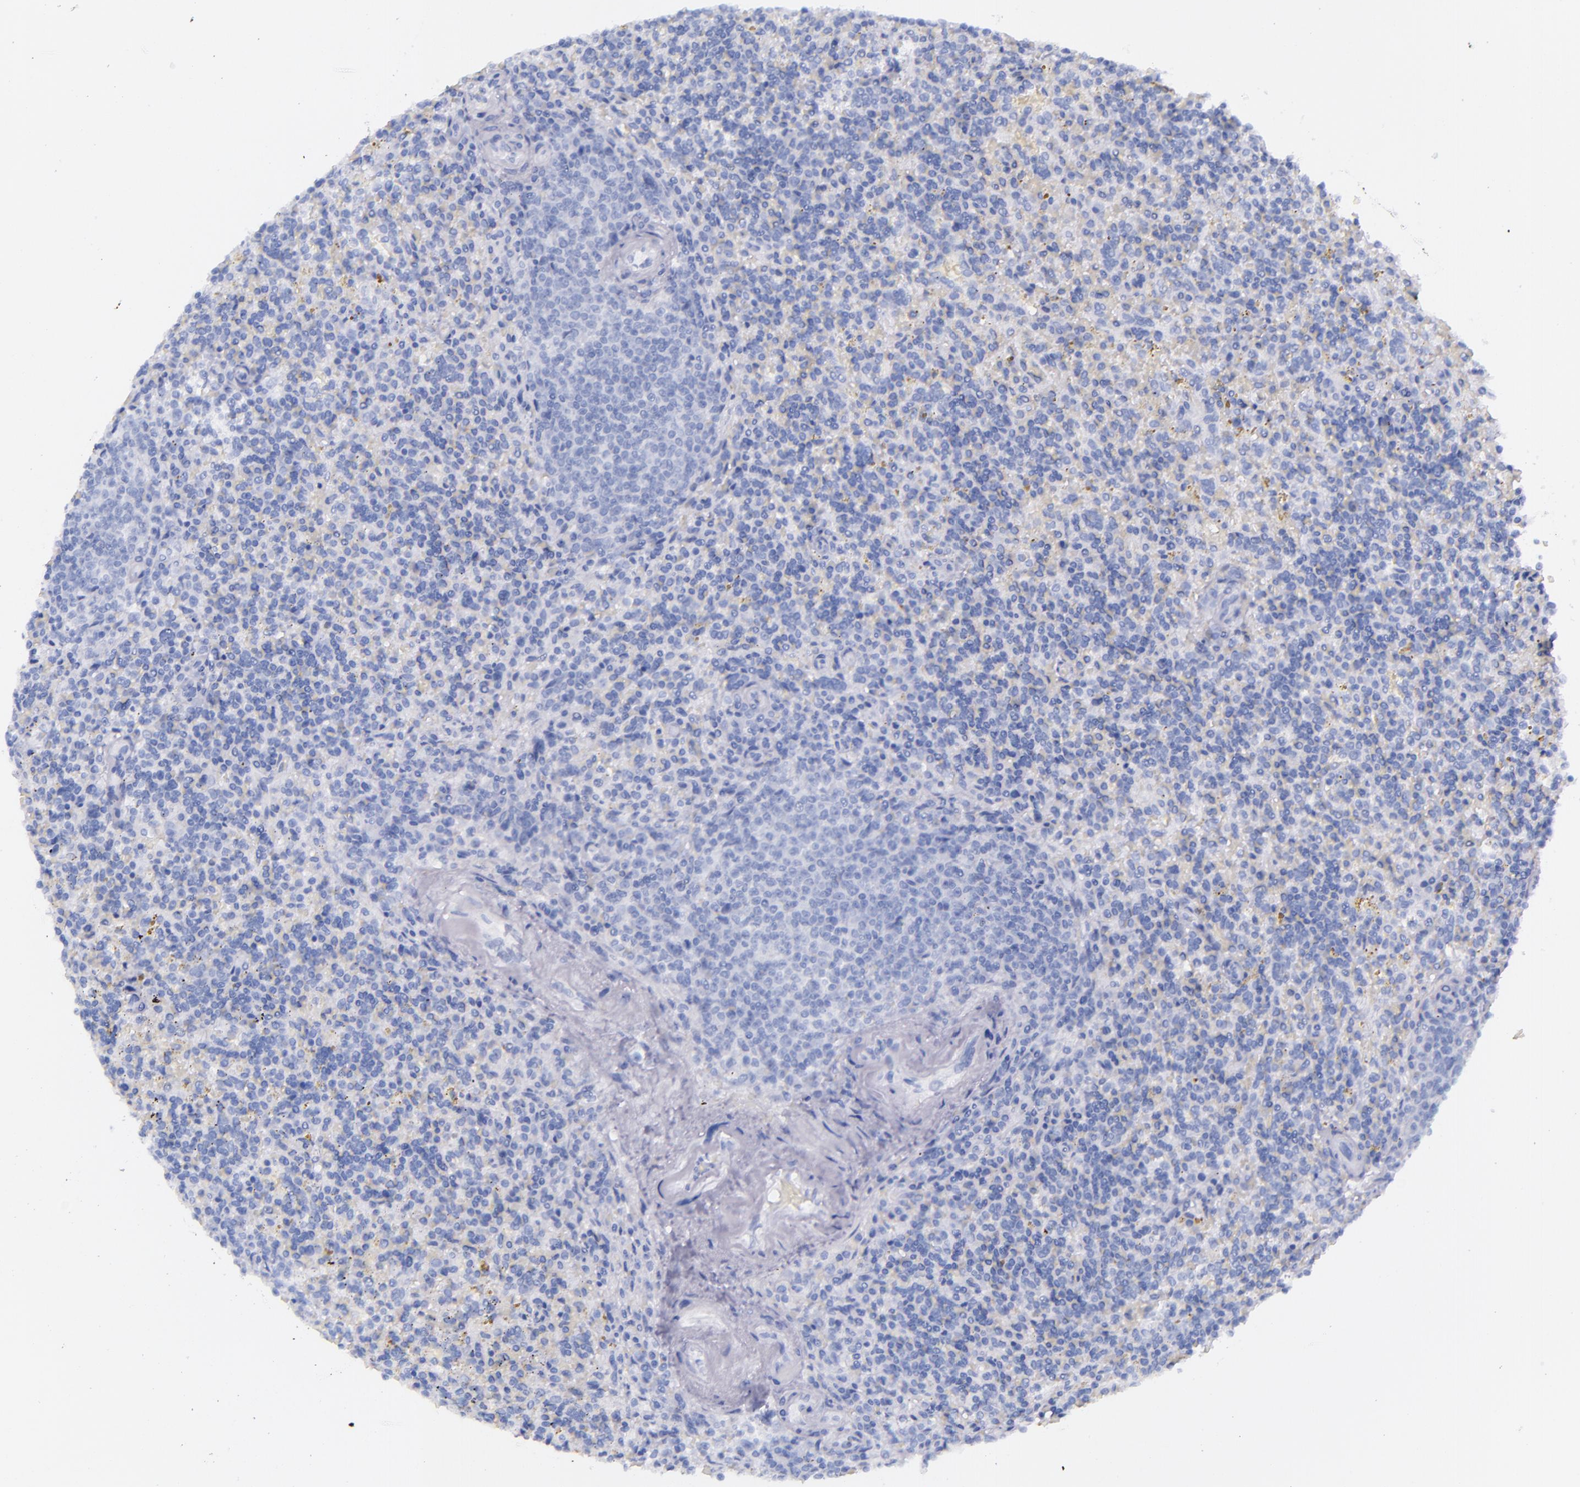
{"staining": {"intensity": "negative", "quantity": "none", "location": "none"}, "tissue": "lymphoma", "cell_type": "Tumor cells", "image_type": "cancer", "snomed": [{"axis": "morphology", "description": "Malignant lymphoma, non-Hodgkin's type, Low grade"}, {"axis": "topography", "description": "Spleen"}], "caption": "A micrograph of low-grade malignant lymphoma, non-Hodgkin's type stained for a protein exhibits no brown staining in tumor cells.", "gene": "SFTPA2", "patient": {"sex": "male", "age": 67}}